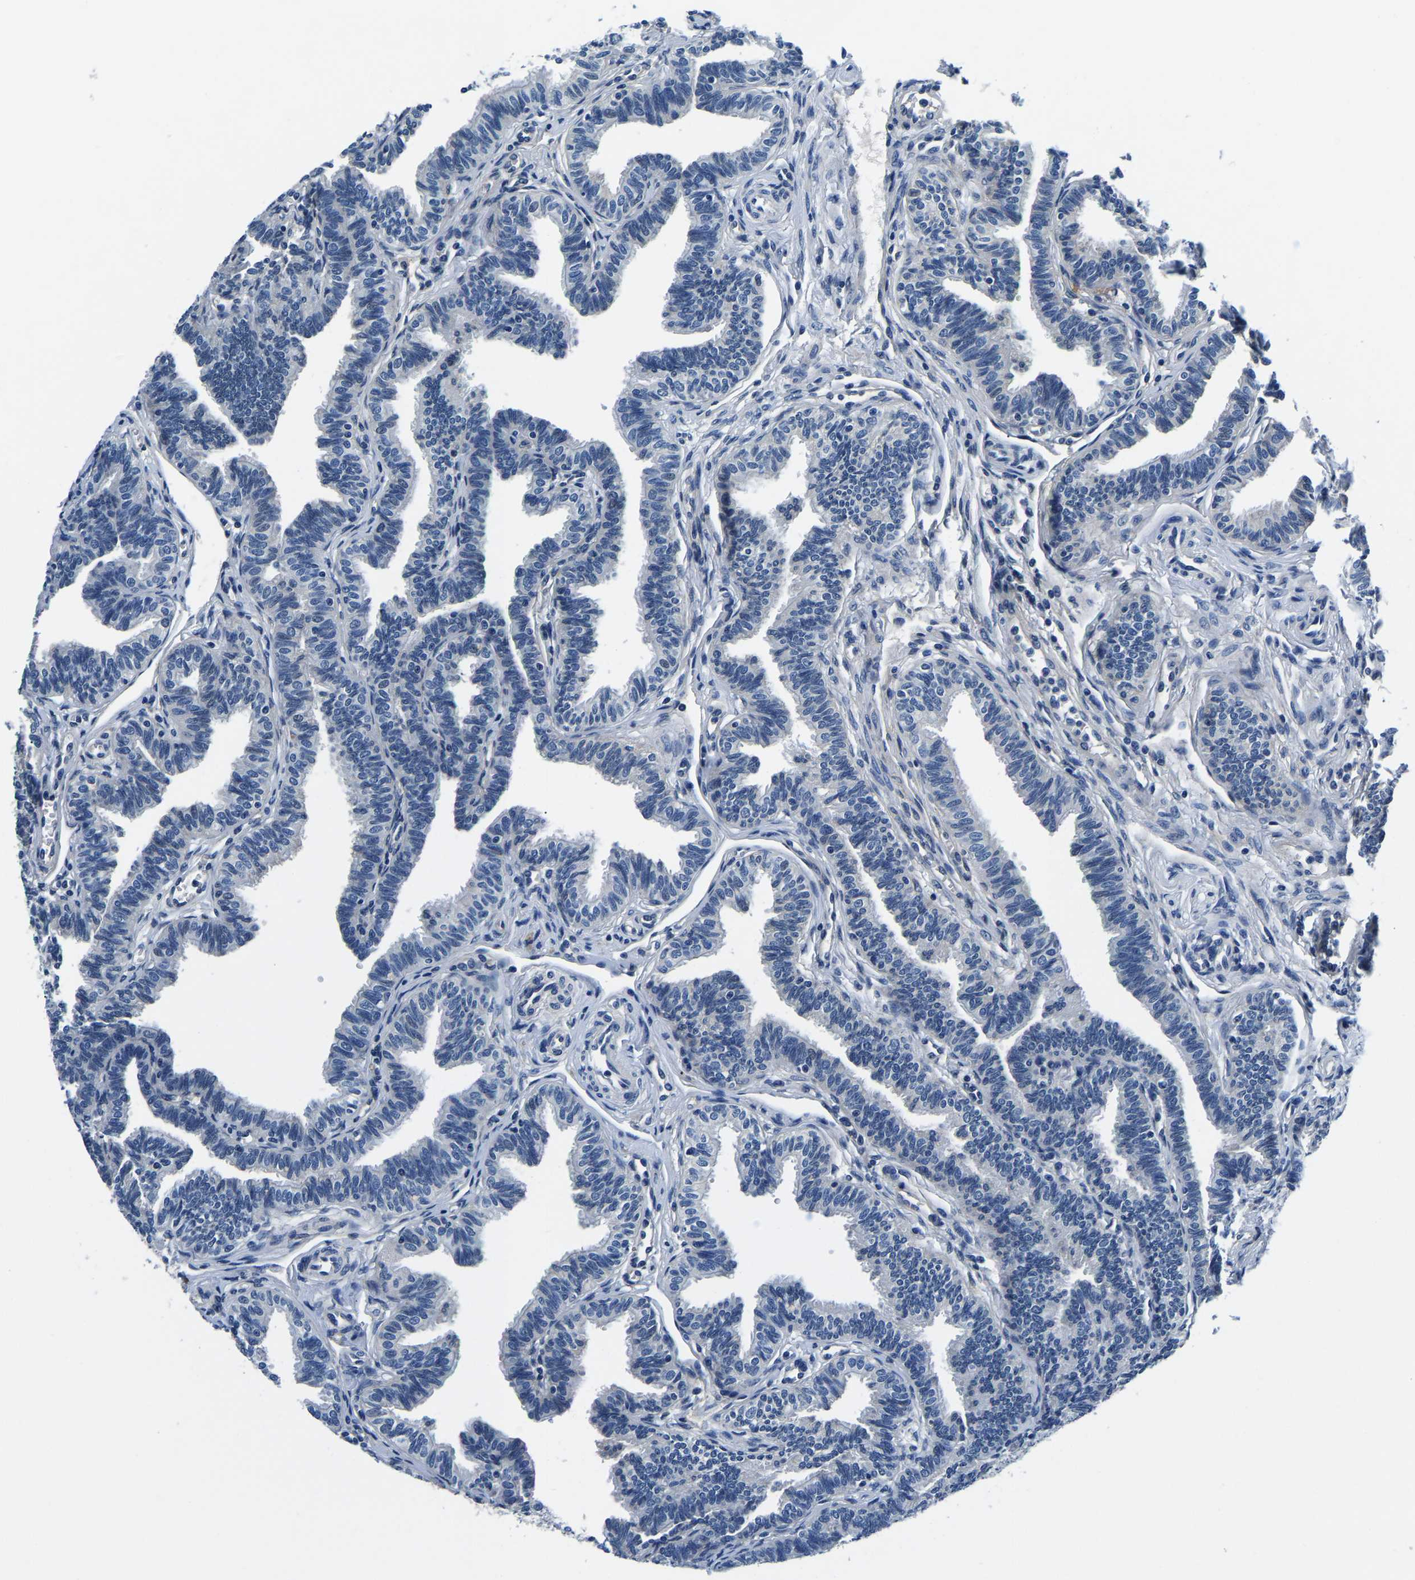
{"staining": {"intensity": "negative", "quantity": "none", "location": "none"}, "tissue": "fallopian tube", "cell_type": "Glandular cells", "image_type": "normal", "snomed": [{"axis": "morphology", "description": "Normal tissue, NOS"}, {"axis": "topography", "description": "Fallopian tube"}, {"axis": "topography", "description": "Ovary"}], "caption": "Glandular cells are negative for protein expression in benign human fallopian tube.", "gene": "ACO1", "patient": {"sex": "female", "age": 23}}